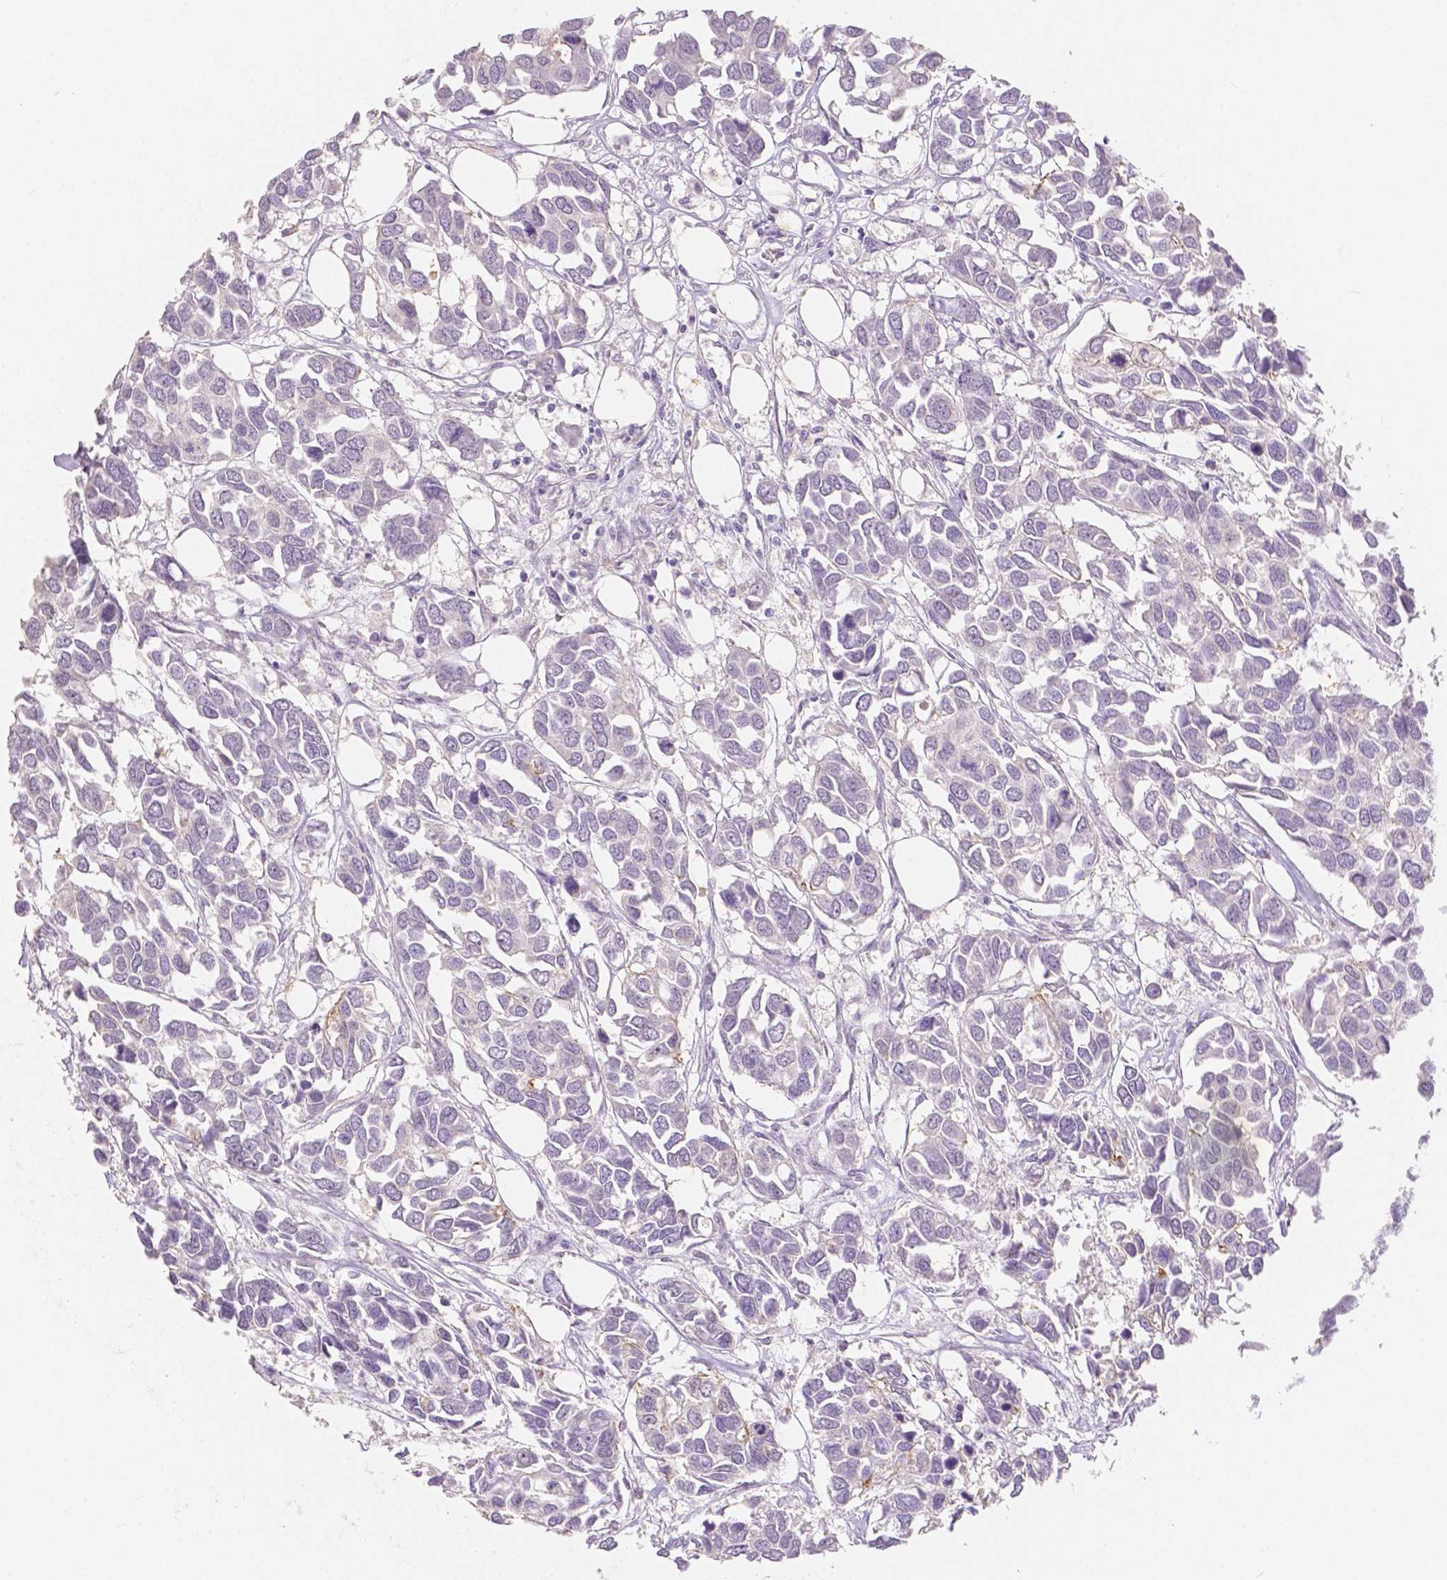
{"staining": {"intensity": "negative", "quantity": "none", "location": "none"}, "tissue": "breast cancer", "cell_type": "Tumor cells", "image_type": "cancer", "snomed": [{"axis": "morphology", "description": "Duct carcinoma"}, {"axis": "topography", "description": "Breast"}], "caption": "Immunohistochemical staining of breast cancer (intraductal carcinoma) shows no significant staining in tumor cells.", "gene": "OCLN", "patient": {"sex": "female", "age": 83}}